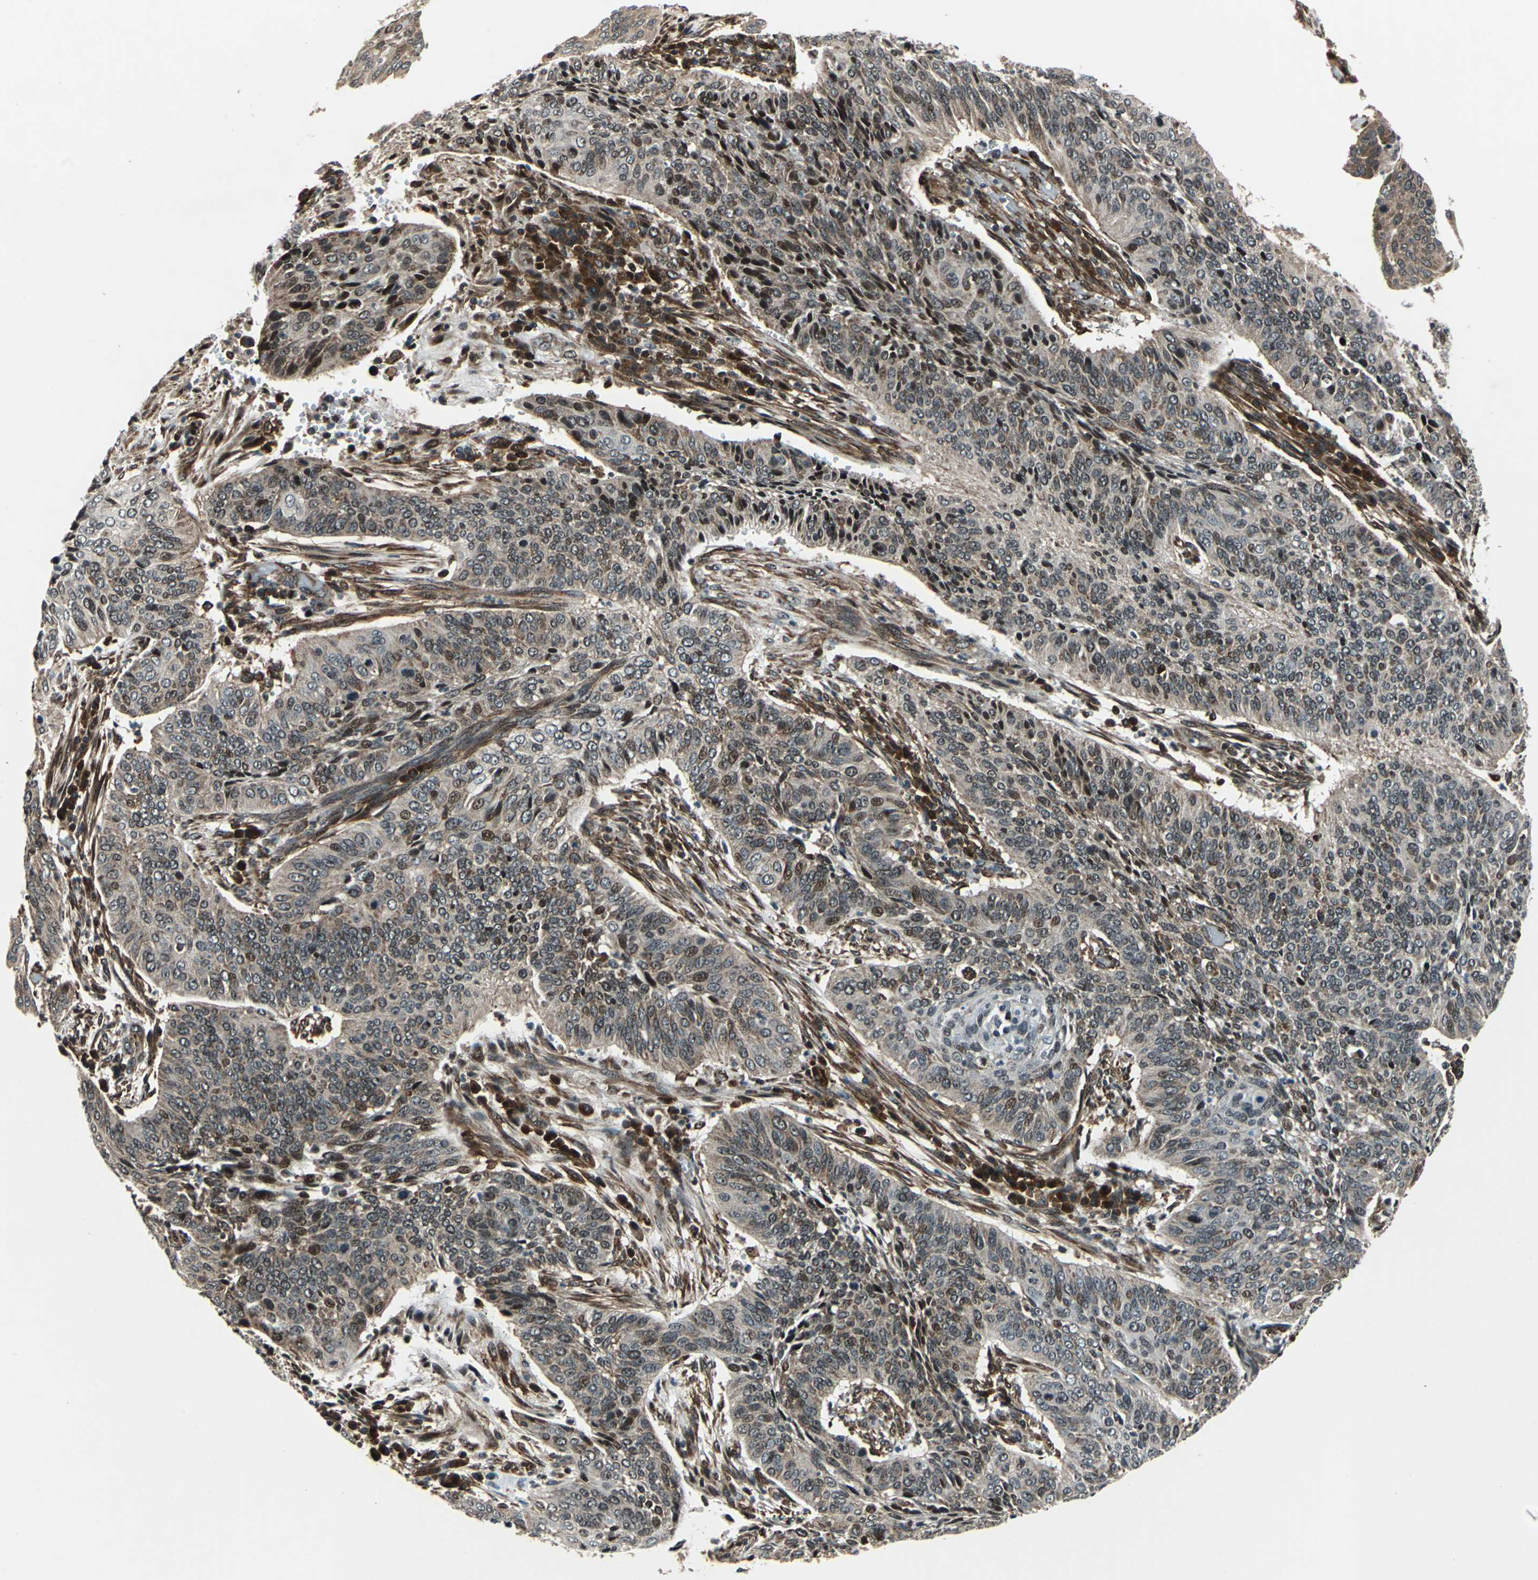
{"staining": {"intensity": "moderate", "quantity": "25%-75%", "location": "cytoplasmic/membranous,nuclear"}, "tissue": "cervical cancer", "cell_type": "Tumor cells", "image_type": "cancer", "snomed": [{"axis": "morphology", "description": "Squamous cell carcinoma, NOS"}, {"axis": "topography", "description": "Cervix"}], "caption": "A brown stain shows moderate cytoplasmic/membranous and nuclear expression of a protein in cervical squamous cell carcinoma tumor cells.", "gene": "AATF", "patient": {"sex": "female", "age": 39}}